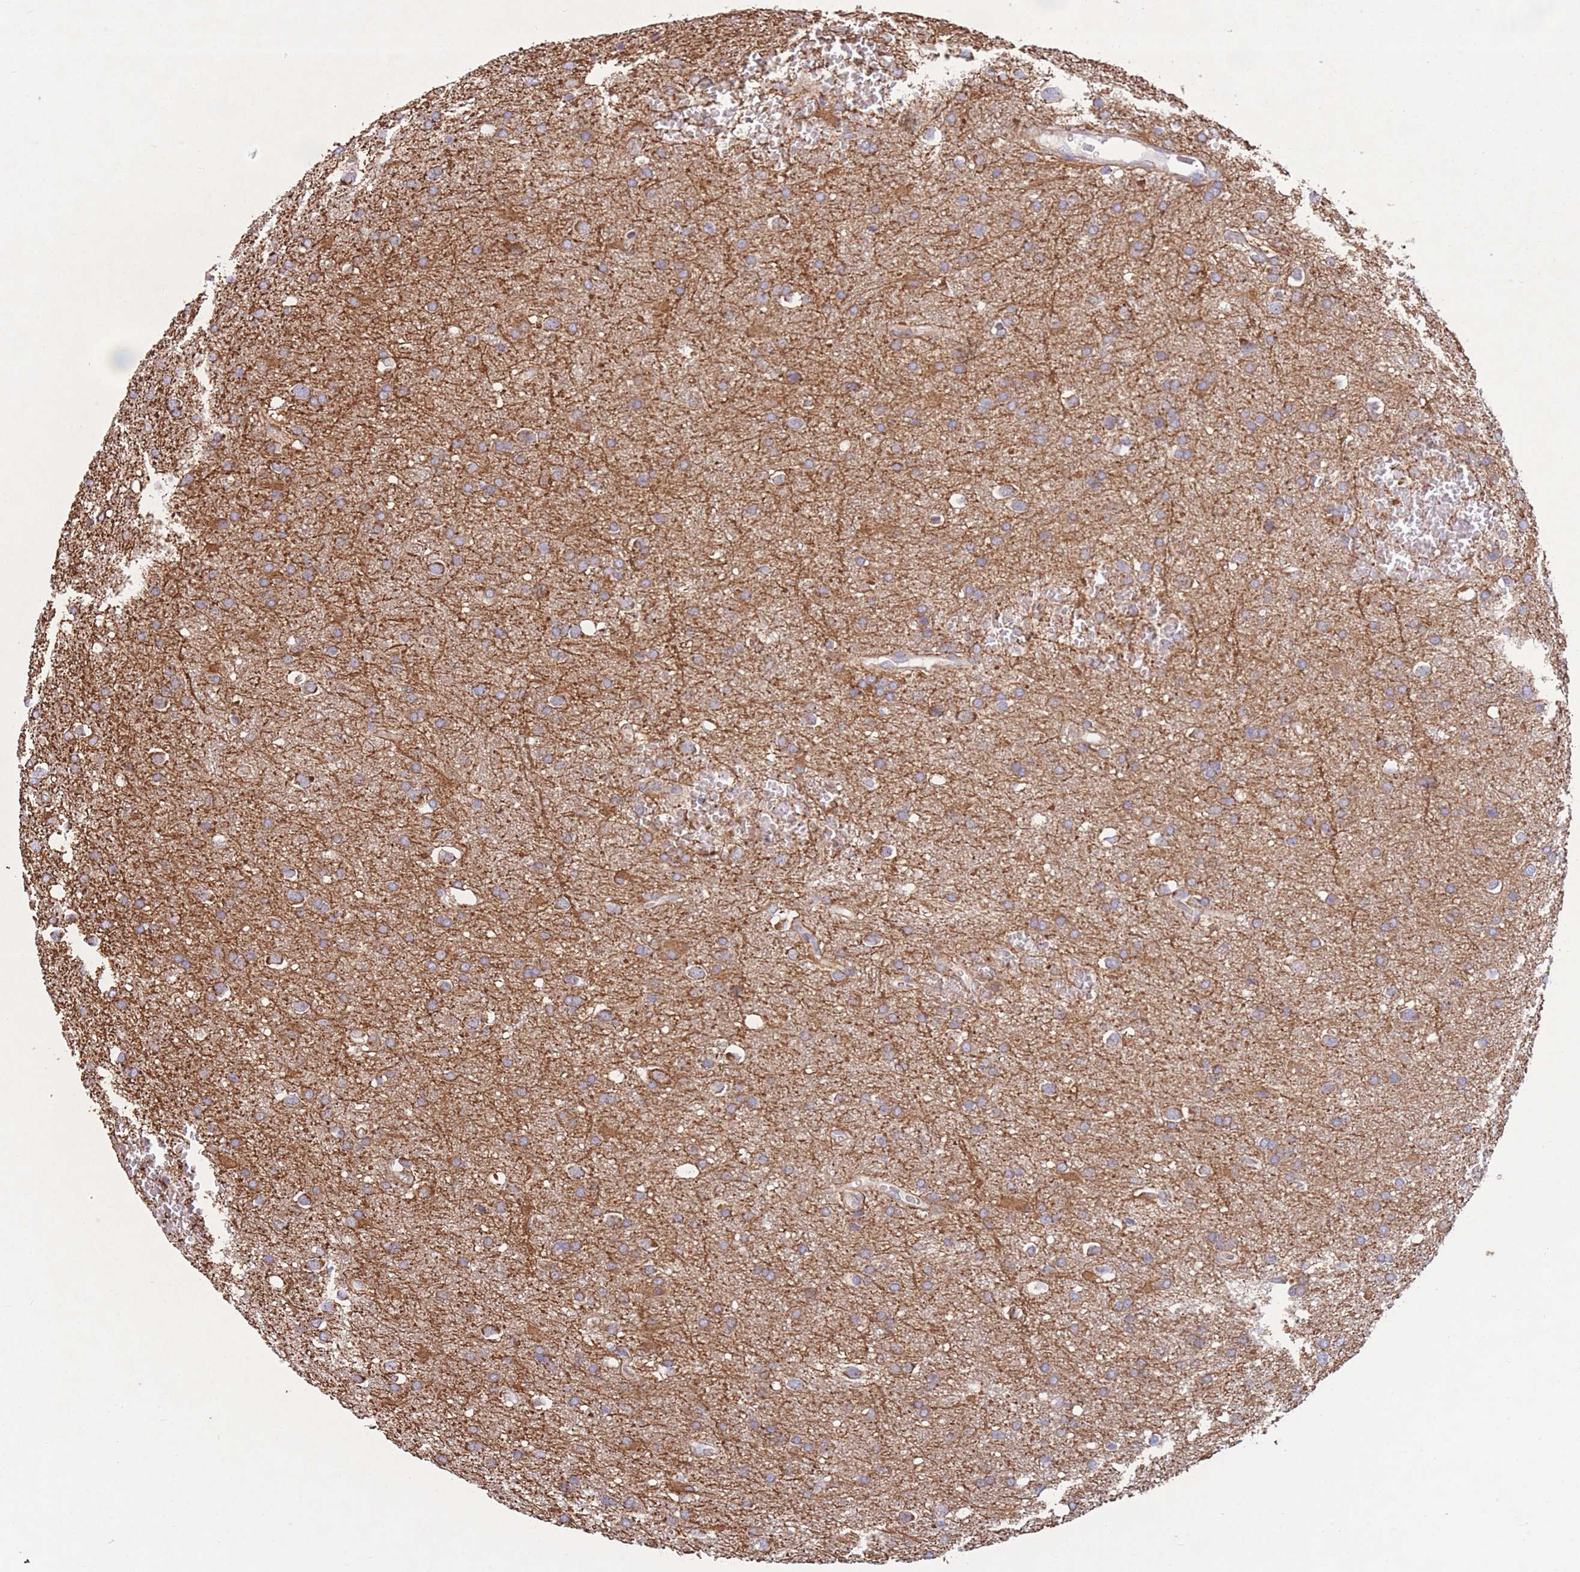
{"staining": {"intensity": "moderate", "quantity": ">75%", "location": "cytoplasmic/membranous"}, "tissue": "glioma", "cell_type": "Tumor cells", "image_type": "cancer", "snomed": [{"axis": "morphology", "description": "Glioma, malignant, Low grade"}, {"axis": "topography", "description": "Brain"}], "caption": "Glioma stained for a protein (brown) demonstrates moderate cytoplasmic/membranous positive positivity in approximately >75% of tumor cells.", "gene": "FKBP8", "patient": {"sex": "female", "age": 32}}